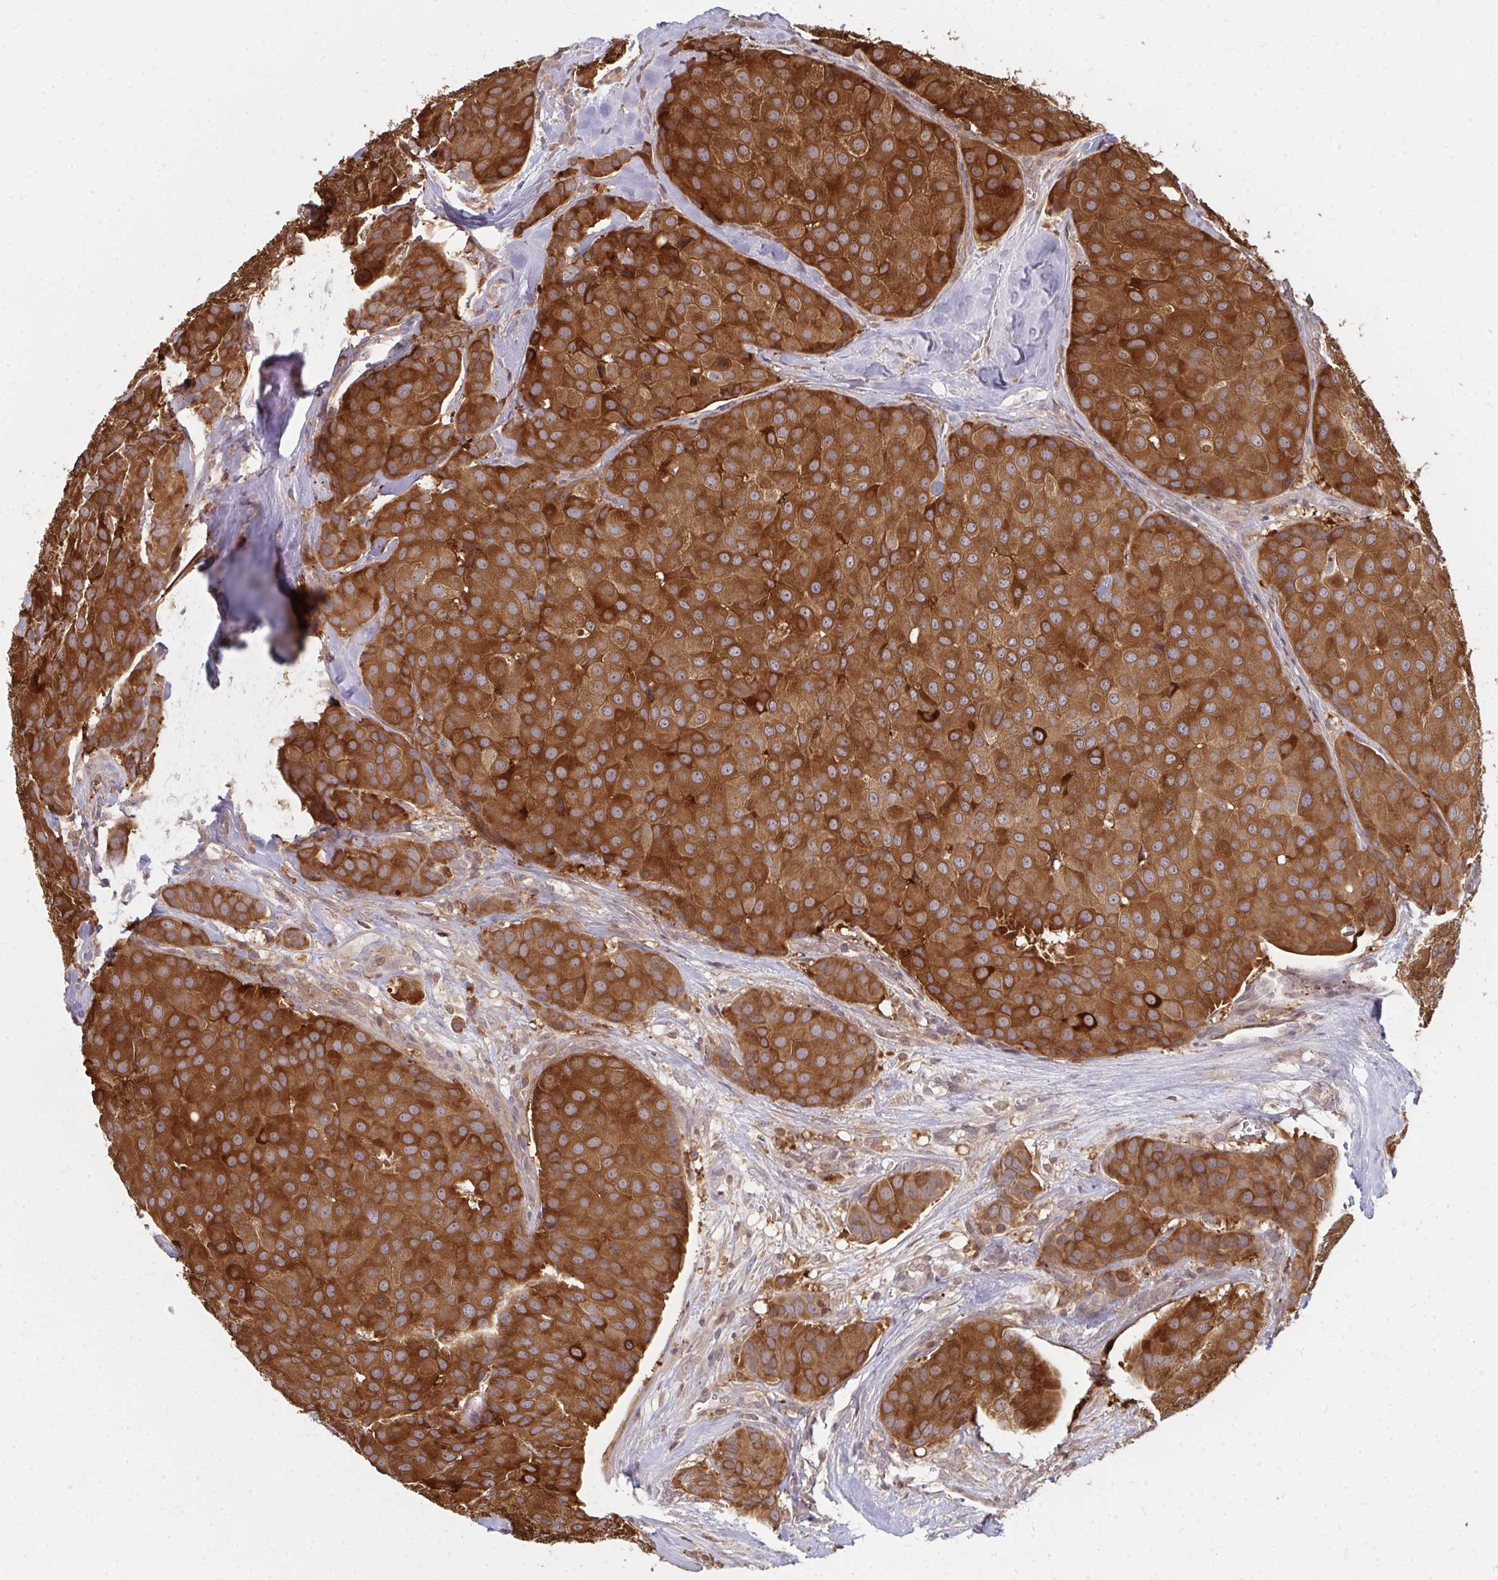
{"staining": {"intensity": "strong", "quantity": ">75%", "location": "cytoplasmic/membranous"}, "tissue": "breast cancer", "cell_type": "Tumor cells", "image_type": "cancer", "snomed": [{"axis": "morphology", "description": "Duct carcinoma"}, {"axis": "topography", "description": "Breast"}], "caption": "Immunohistochemistry micrograph of neoplastic tissue: breast cancer (intraductal carcinoma) stained using immunohistochemistry demonstrates high levels of strong protein expression localized specifically in the cytoplasmic/membranous of tumor cells, appearing as a cytoplasmic/membranous brown color.", "gene": "ZNF285", "patient": {"sex": "female", "age": 70}}